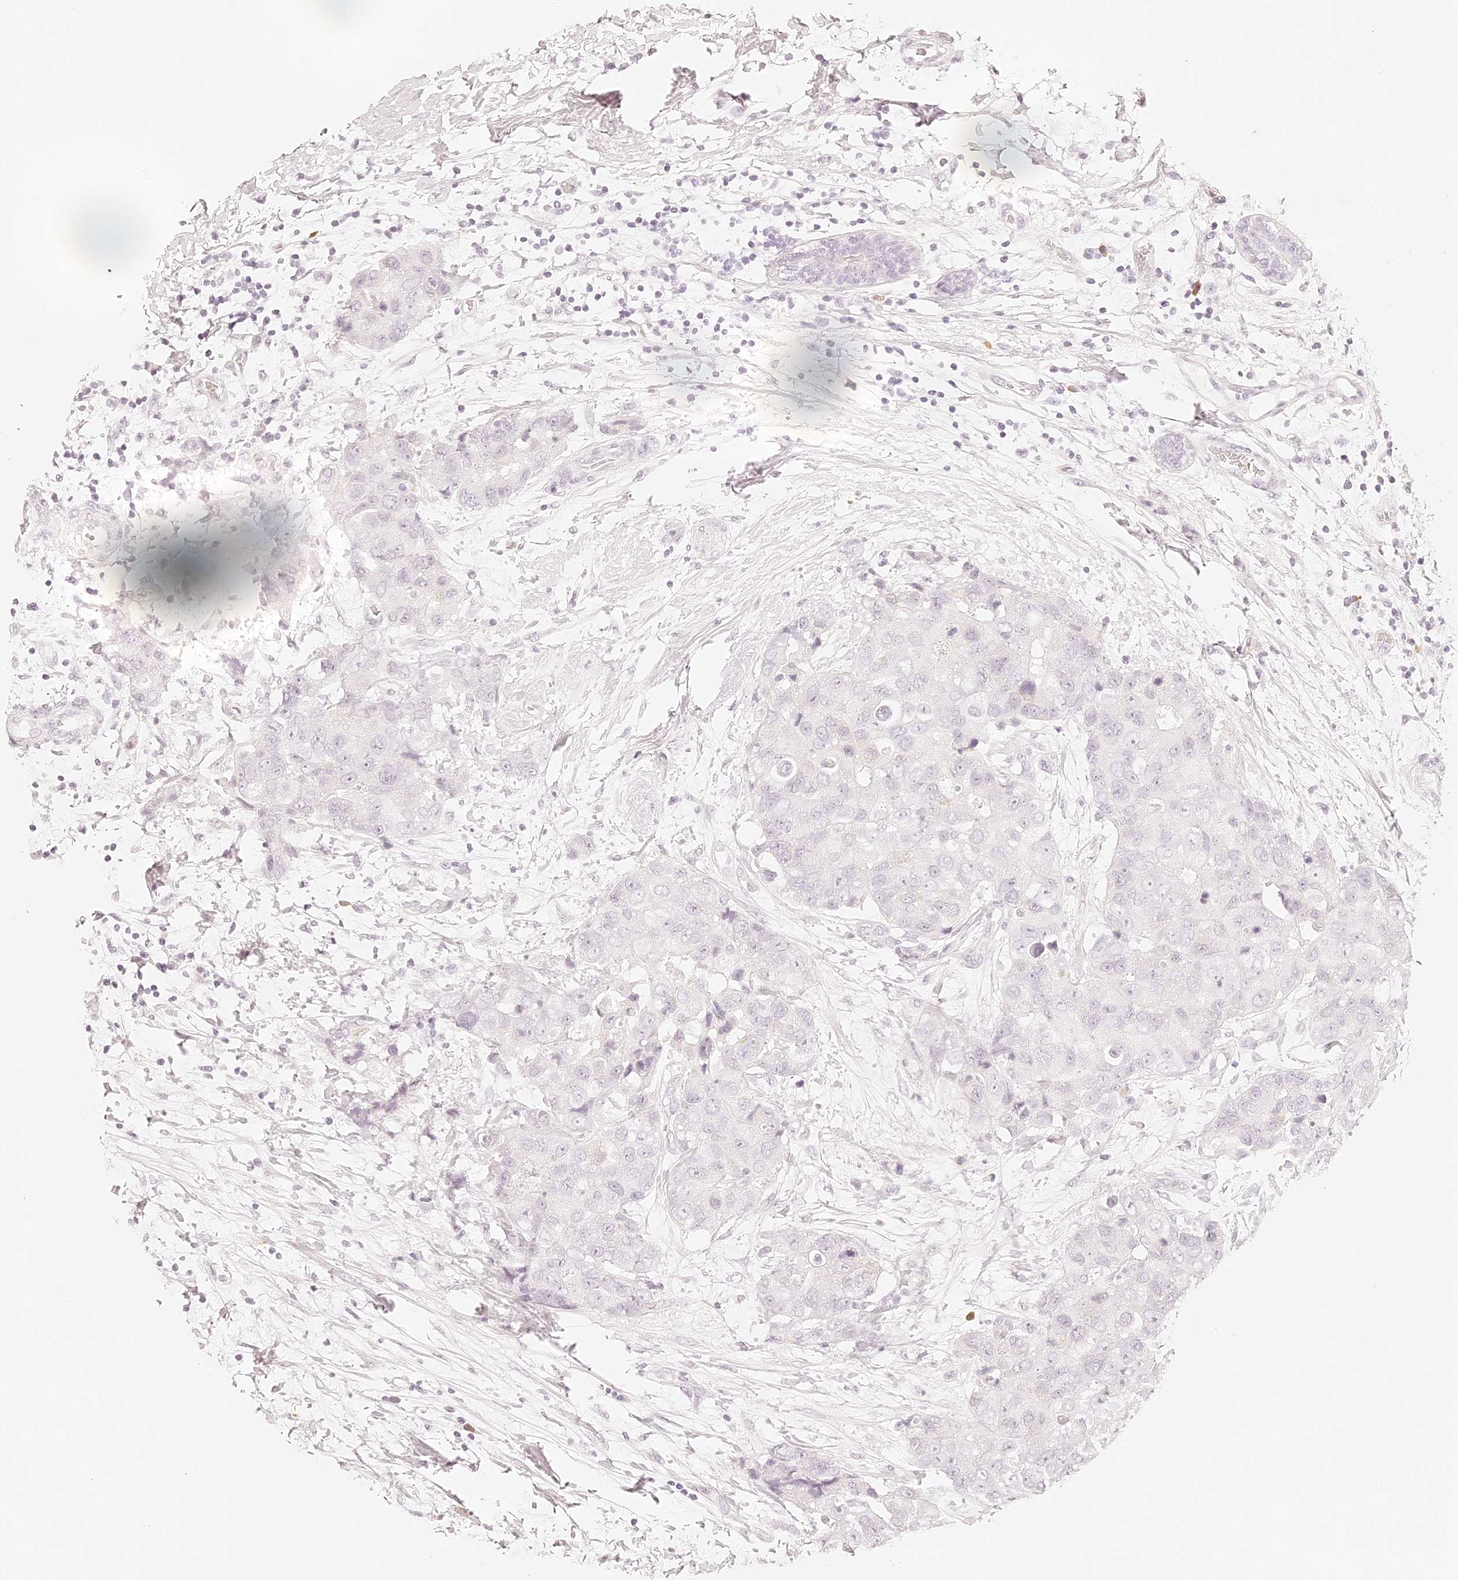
{"staining": {"intensity": "negative", "quantity": "none", "location": "none"}, "tissue": "breast cancer", "cell_type": "Tumor cells", "image_type": "cancer", "snomed": [{"axis": "morphology", "description": "Duct carcinoma"}, {"axis": "topography", "description": "Breast"}], "caption": "DAB (3,3'-diaminobenzidine) immunohistochemical staining of human breast cancer reveals no significant staining in tumor cells.", "gene": "TRIM45", "patient": {"sex": "female", "age": 62}}